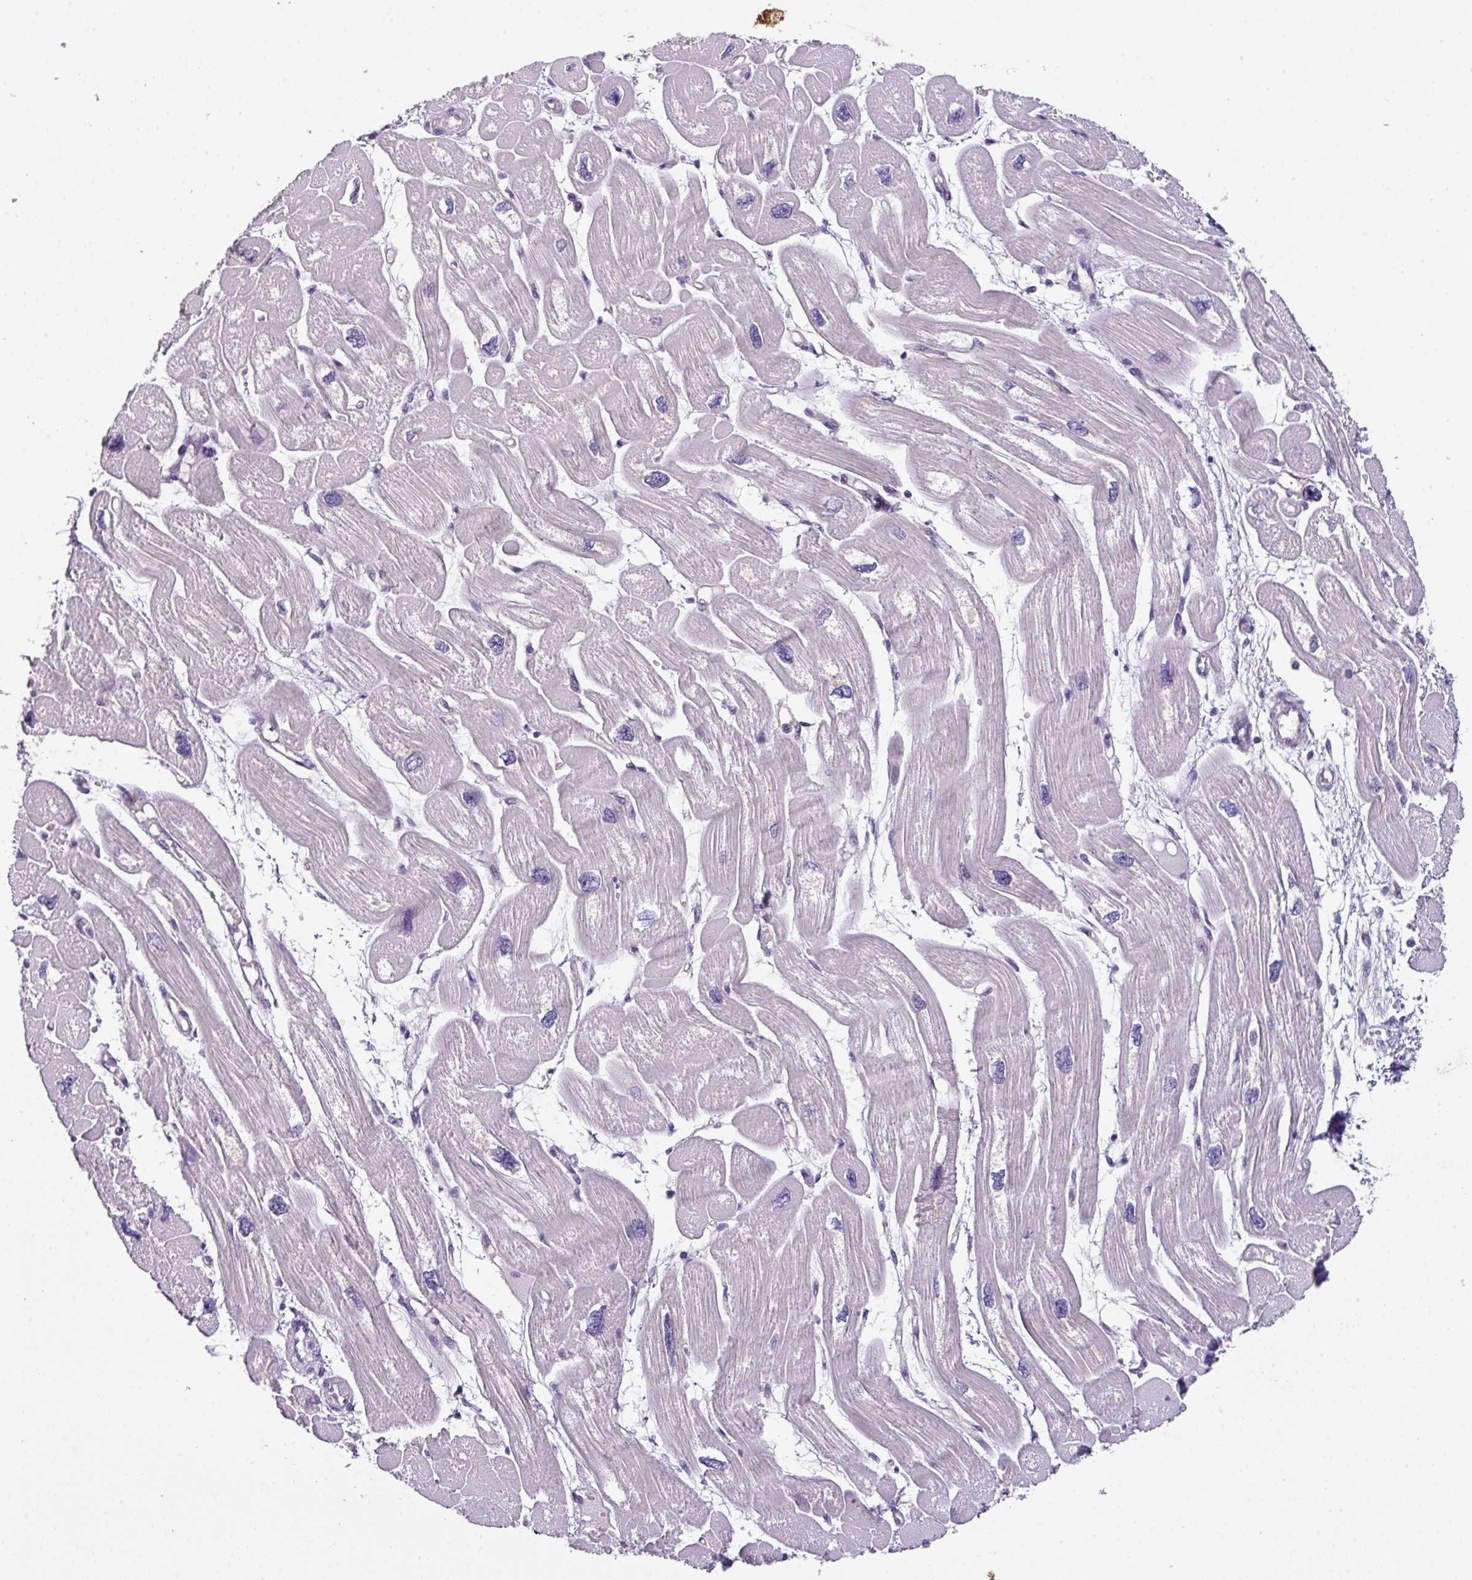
{"staining": {"intensity": "negative", "quantity": "none", "location": "none"}, "tissue": "heart muscle", "cell_type": "Cardiomyocytes", "image_type": "normal", "snomed": [{"axis": "morphology", "description": "Normal tissue, NOS"}, {"axis": "topography", "description": "Heart"}], "caption": "Human heart muscle stained for a protein using immunohistochemistry displays no staining in cardiomyocytes.", "gene": "ZFP3", "patient": {"sex": "male", "age": 42}}